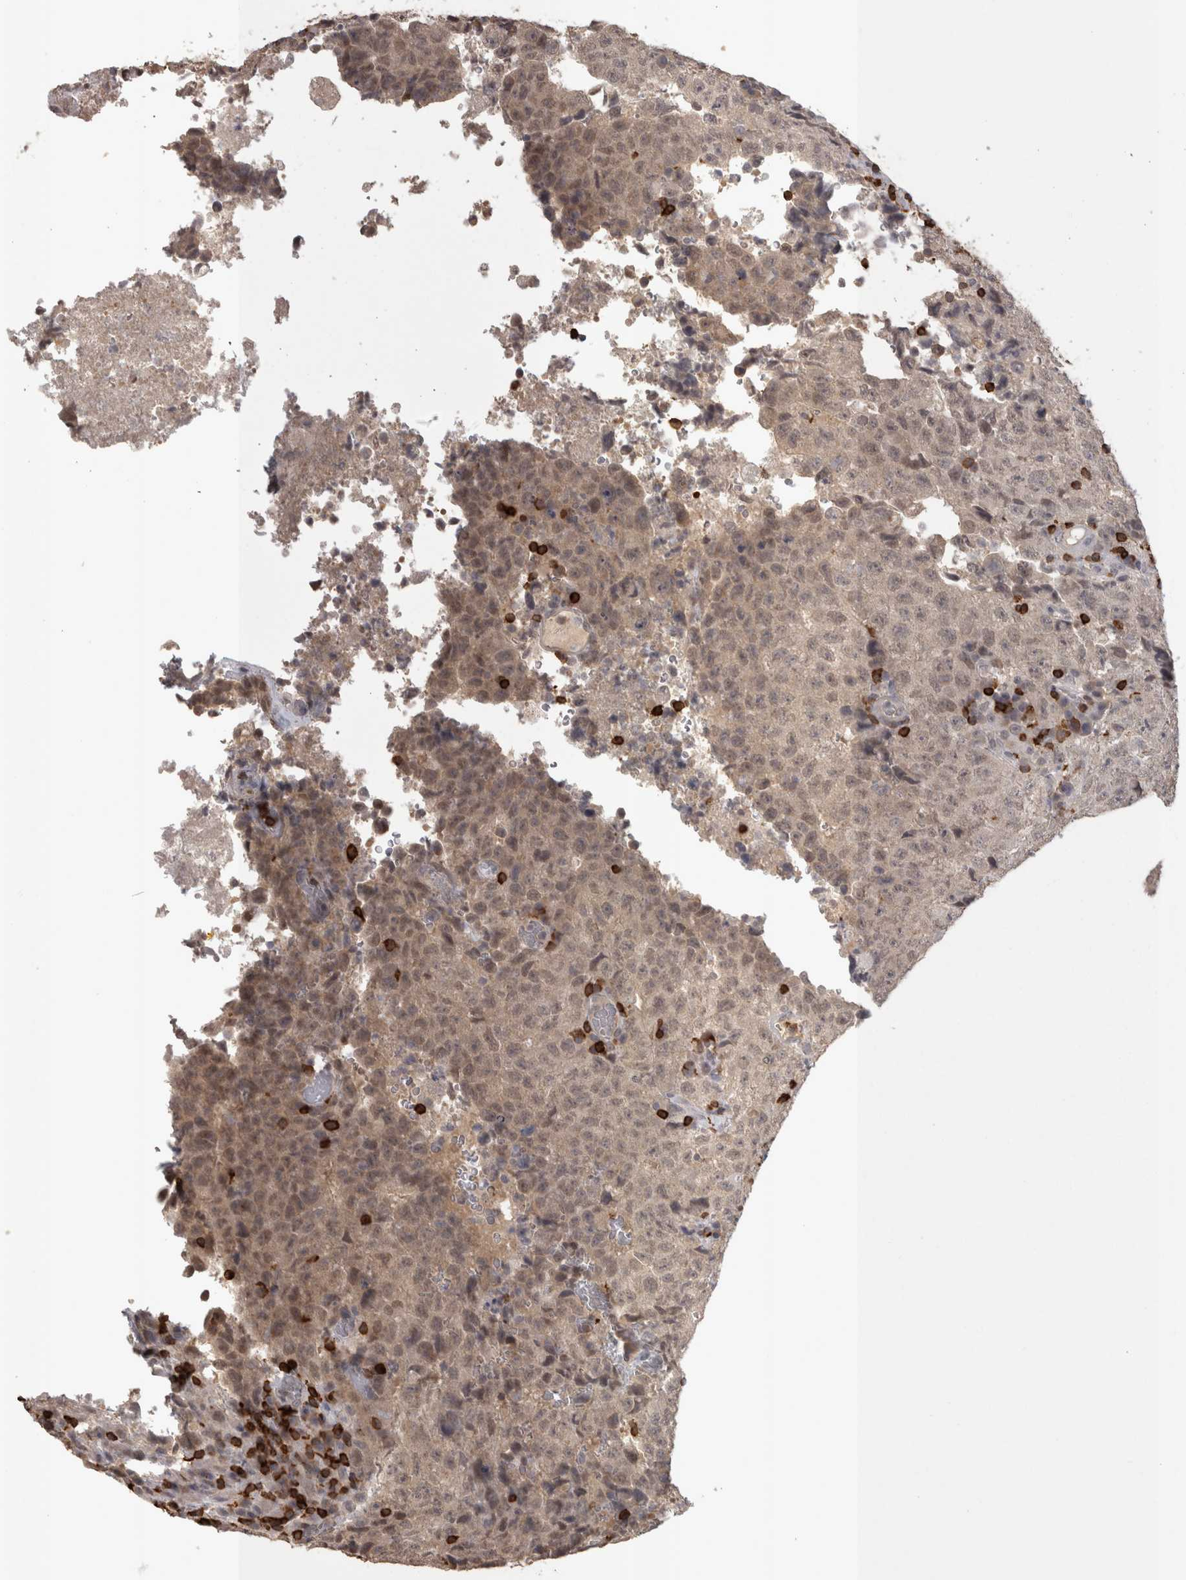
{"staining": {"intensity": "weak", "quantity": ">75%", "location": "cytoplasmic/membranous,nuclear"}, "tissue": "testis cancer", "cell_type": "Tumor cells", "image_type": "cancer", "snomed": [{"axis": "morphology", "description": "Necrosis, NOS"}, {"axis": "morphology", "description": "Carcinoma, Embryonal, NOS"}, {"axis": "topography", "description": "Testis"}], "caption": "Brown immunohistochemical staining in testis cancer (embryonal carcinoma) shows weak cytoplasmic/membranous and nuclear staining in approximately >75% of tumor cells. The protein of interest is stained brown, and the nuclei are stained in blue (DAB (3,3'-diaminobenzidine) IHC with brightfield microscopy, high magnification).", "gene": "SKAP1", "patient": {"sex": "male", "age": 19}}